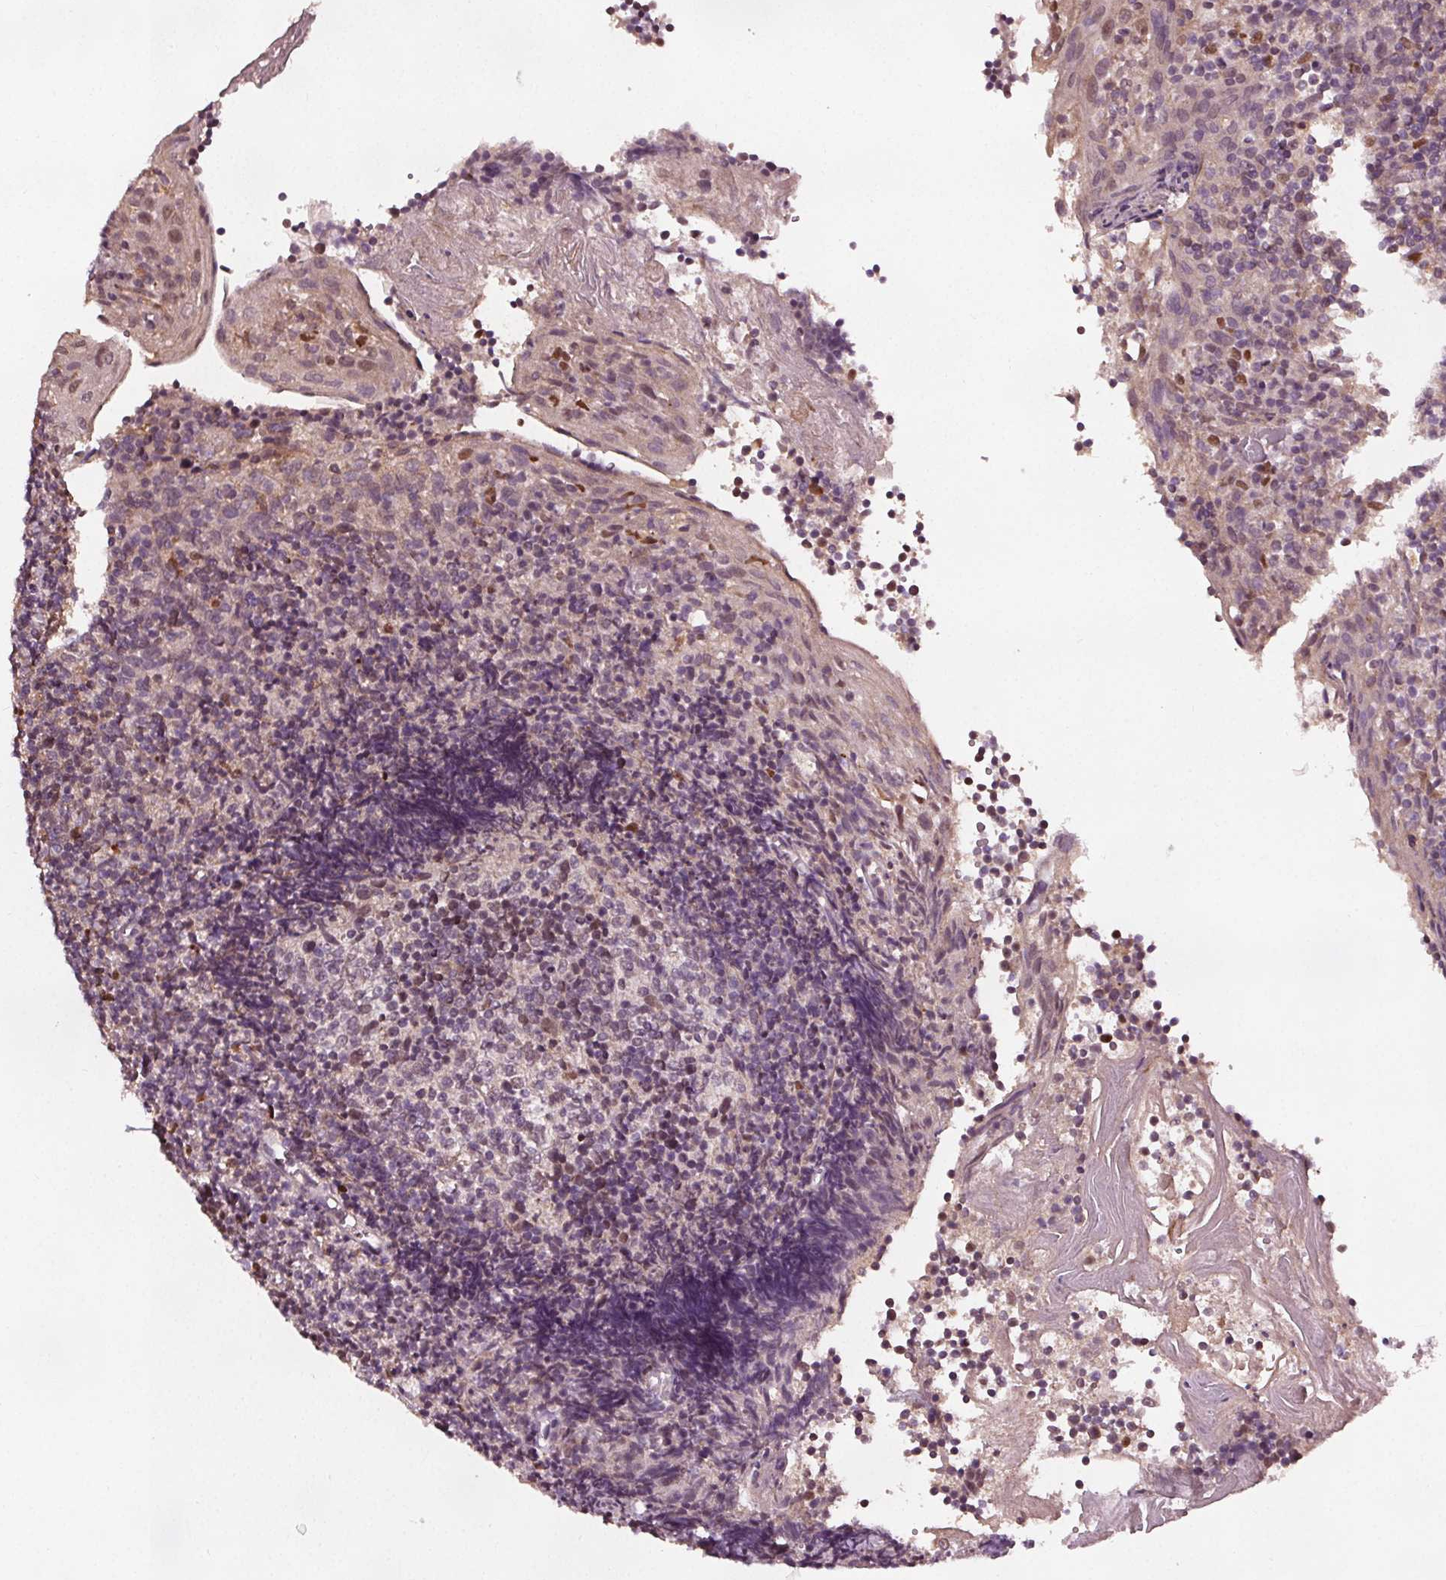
{"staining": {"intensity": "moderate", "quantity": "<25%", "location": "nuclear"}, "tissue": "tonsil", "cell_type": "Germinal center cells", "image_type": "normal", "snomed": [{"axis": "morphology", "description": "Normal tissue, NOS"}, {"axis": "topography", "description": "Tonsil"}], "caption": "Immunohistochemistry micrograph of unremarkable tonsil: tonsil stained using IHC reveals low levels of moderate protein expression localized specifically in the nuclear of germinal center cells, appearing as a nuclear brown color.", "gene": "DDX11", "patient": {"sex": "female", "age": 10}}